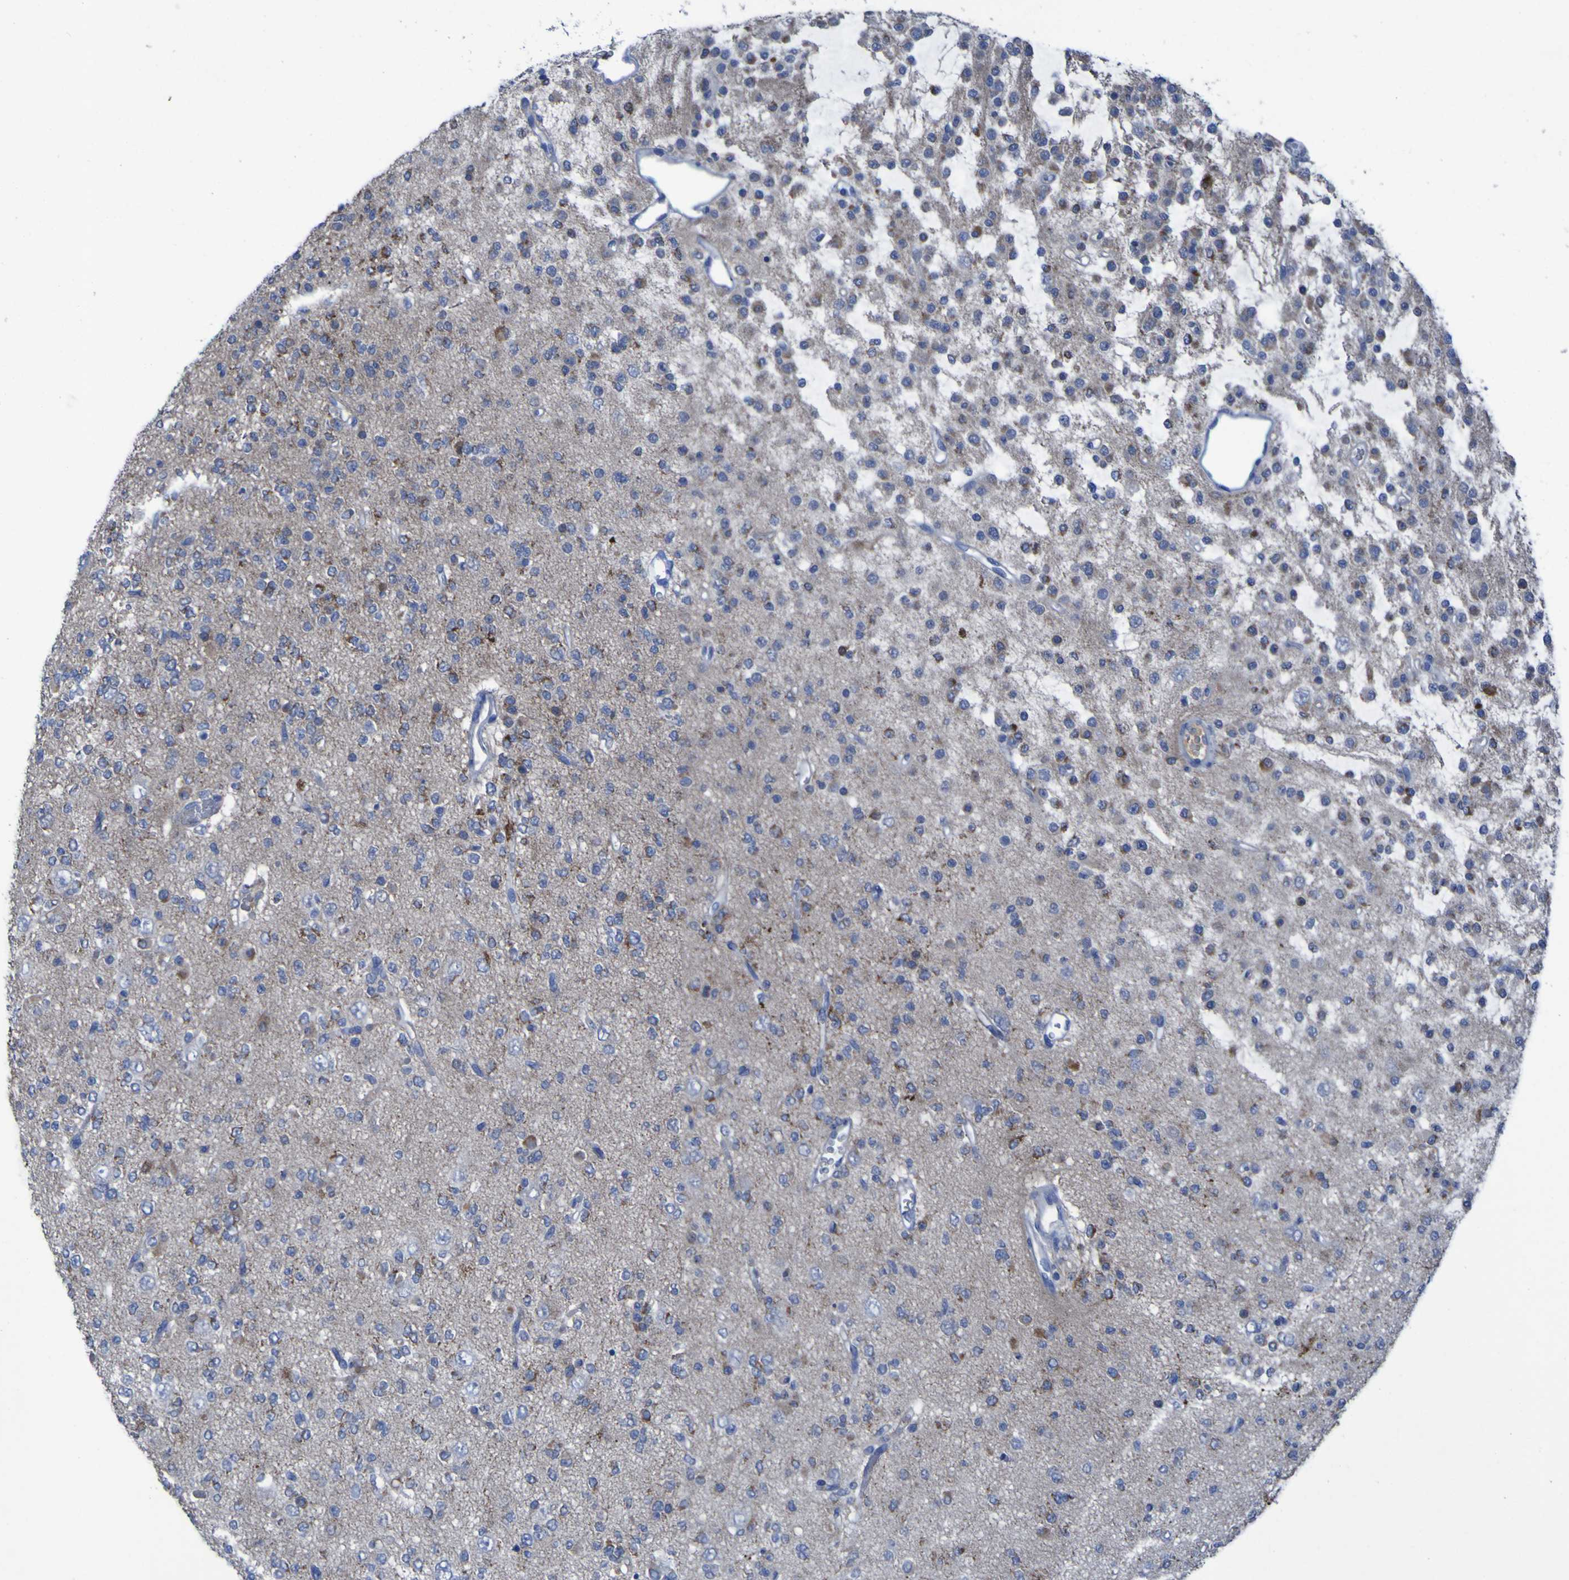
{"staining": {"intensity": "moderate", "quantity": "25%-75%", "location": "cytoplasmic/membranous"}, "tissue": "glioma", "cell_type": "Tumor cells", "image_type": "cancer", "snomed": [{"axis": "morphology", "description": "Glioma, malignant, Low grade"}, {"axis": "topography", "description": "Brain"}], "caption": "This histopathology image reveals glioma stained with immunohistochemistry to label a protein in brown. The cytoplasmic/membranous of tumor cells show moderate positivity for the protein. Nuclei are counter-stained blue.", "gene": "SGK2", "patient": {"sex": "male", "age": 38}}